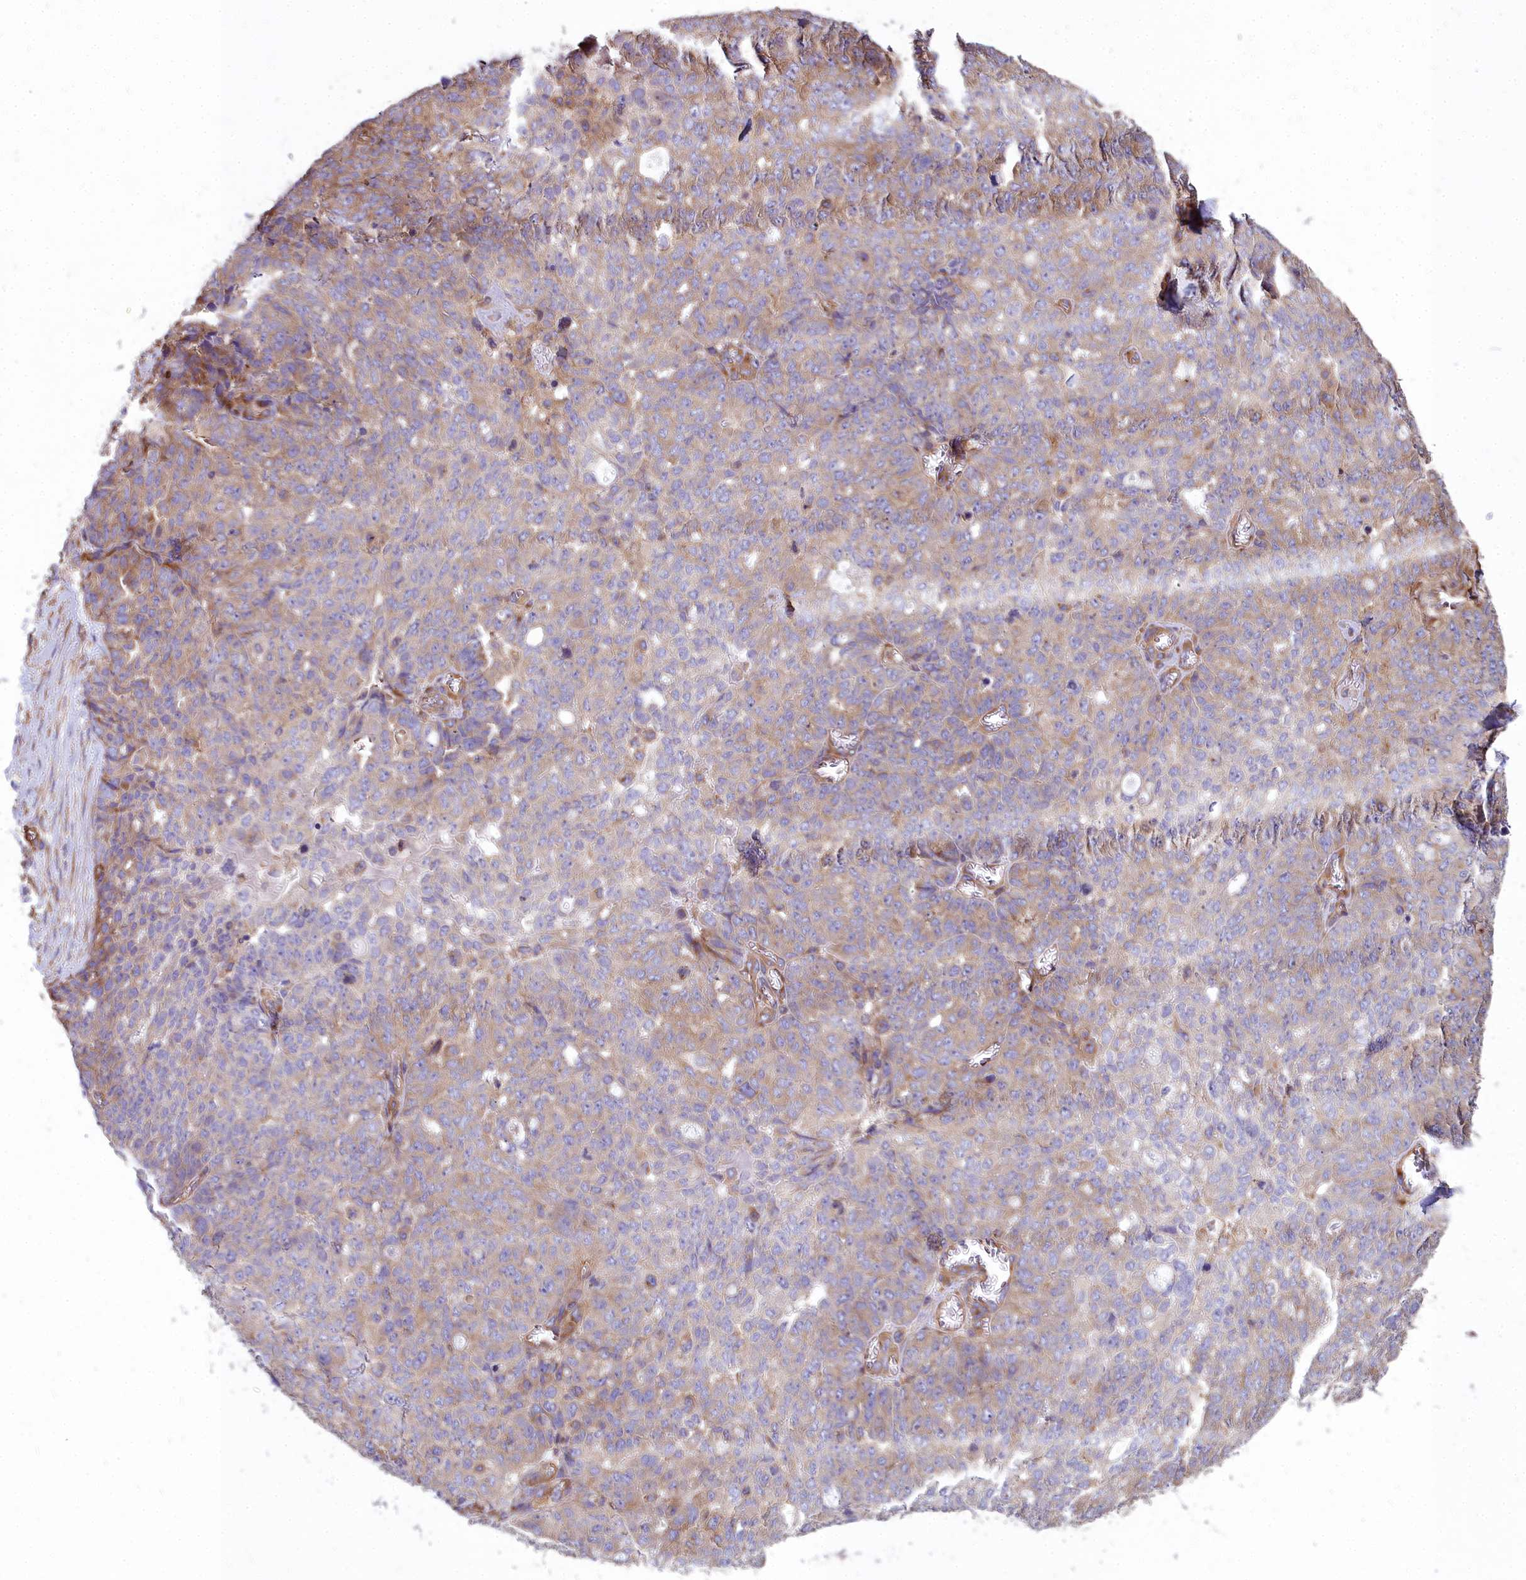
{"staining": {"intensity": "weak", "quantity": "<25%", "location": "cytoplasmic/membranous"}, "tissue": "ovarian cancer", "cell_type": "Tumor cells", "image_type": "cancer", "snomed": [{"axis": "morphology", "description": "Cystadenocarcinoma, serous, NOS"}, {"axis": "topography", "description": "Soft tissue"}, {"axis": "topography", "description": "Ovary"}], "caption": "Tumor cells are negative for brown protein staining in ovarian cancer.", "gene": "DCTN3", "patient": {"sex": "female", "age": 57}}